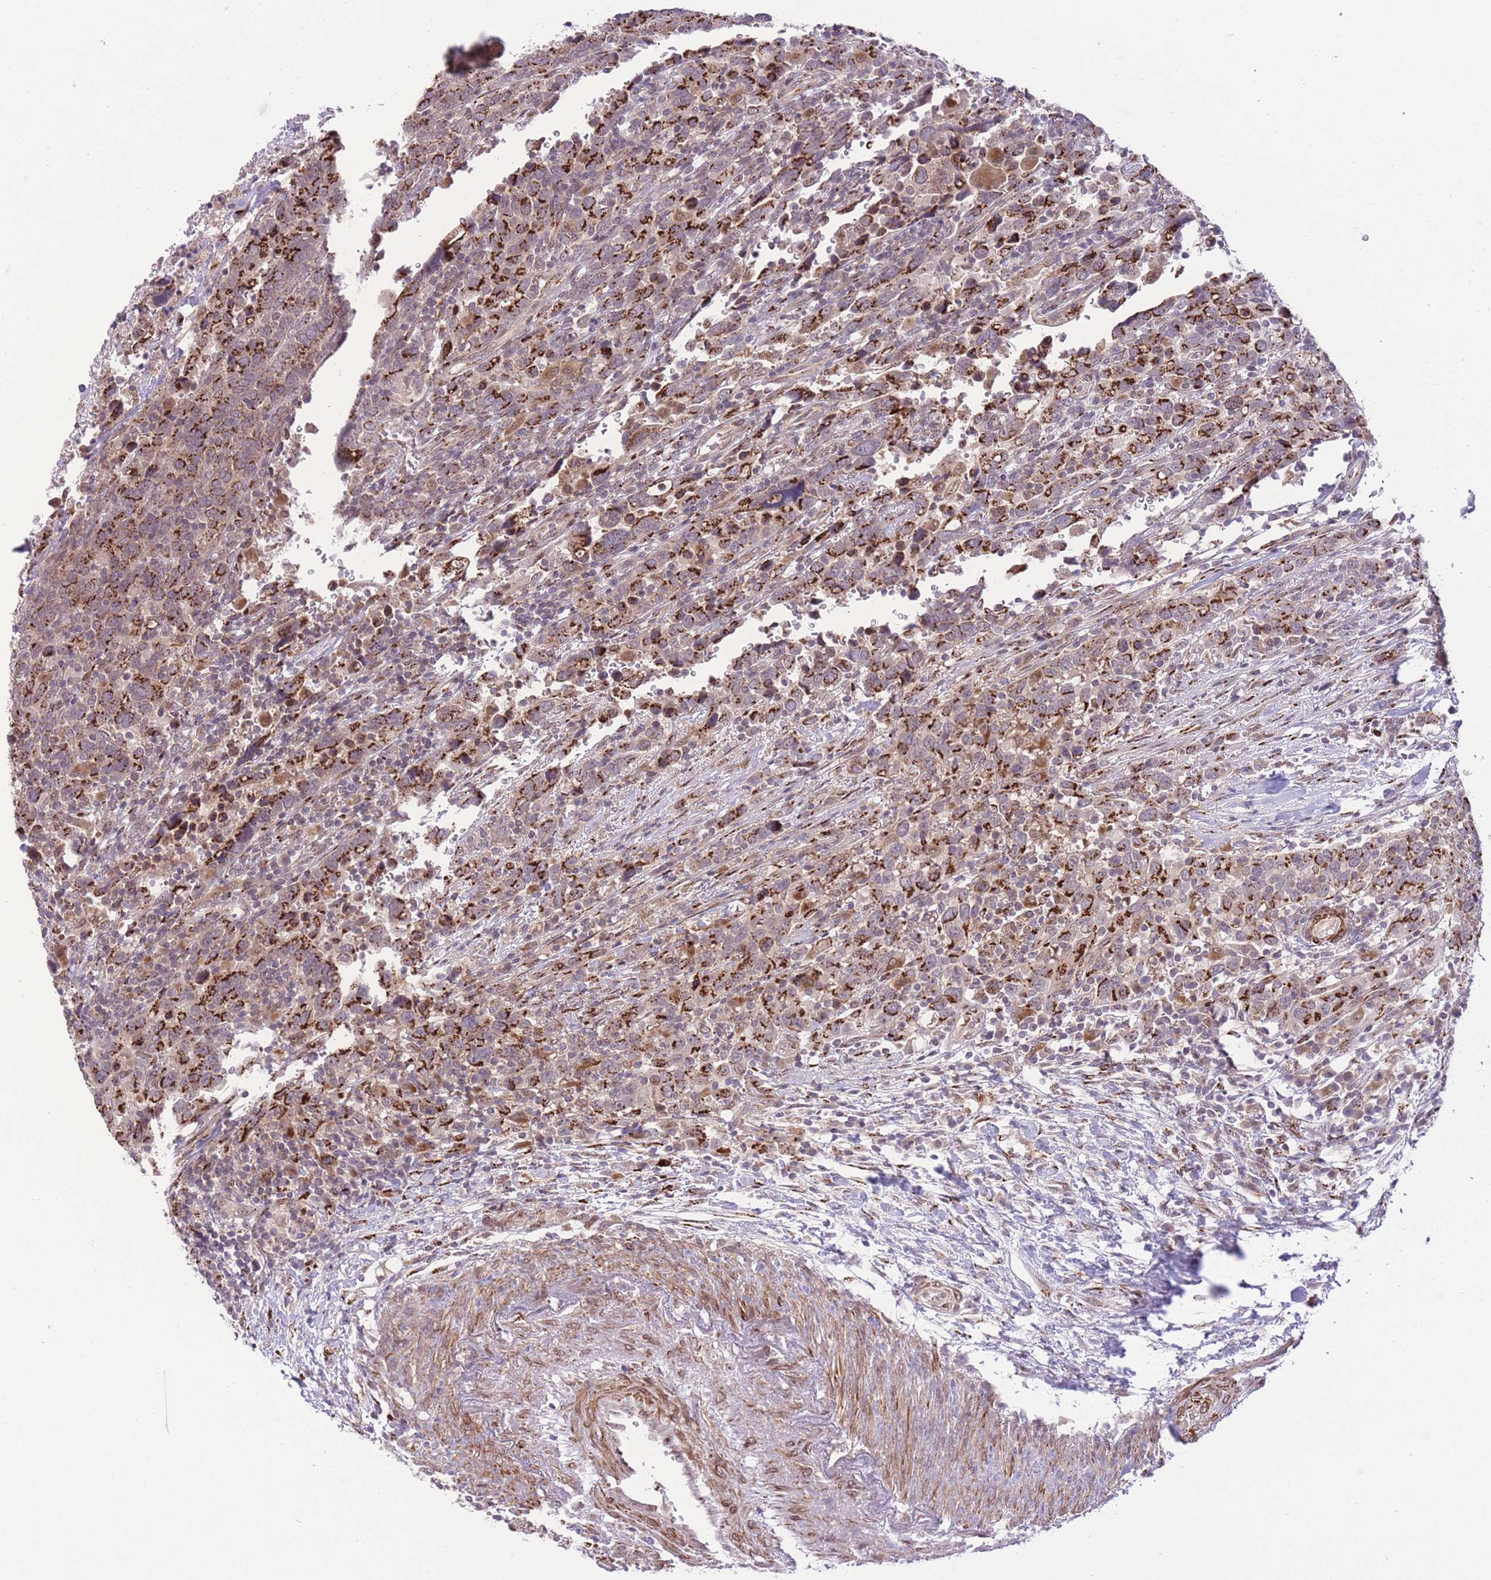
{"staining": {"intensity": "strong", "quantity": ">75%", "location": "cytoplasmic/membranous"}, "tissue": "urothelial cancer", "cell_type": "Tumor cells", "image_type": "cancer", "snomed": [{"axis": "morphology", "description": "Urothelial carcinoma, High grade"}, {"axis": "topography", "description": "Urinary bladder"}], "caption": "Immunohistochemistry (IHC) (DAB (3,3'-diaminobenzidine)) staining of urothelial carcinoma (high-grade) displays strong cytoplasmic/membranous protein staining in about >75% of tumor cells. (DAB = brown stain, brightfield microscopy at high magnification).", "gene": "ZBED5", "patient": {"sex": "male", "age": 61}}